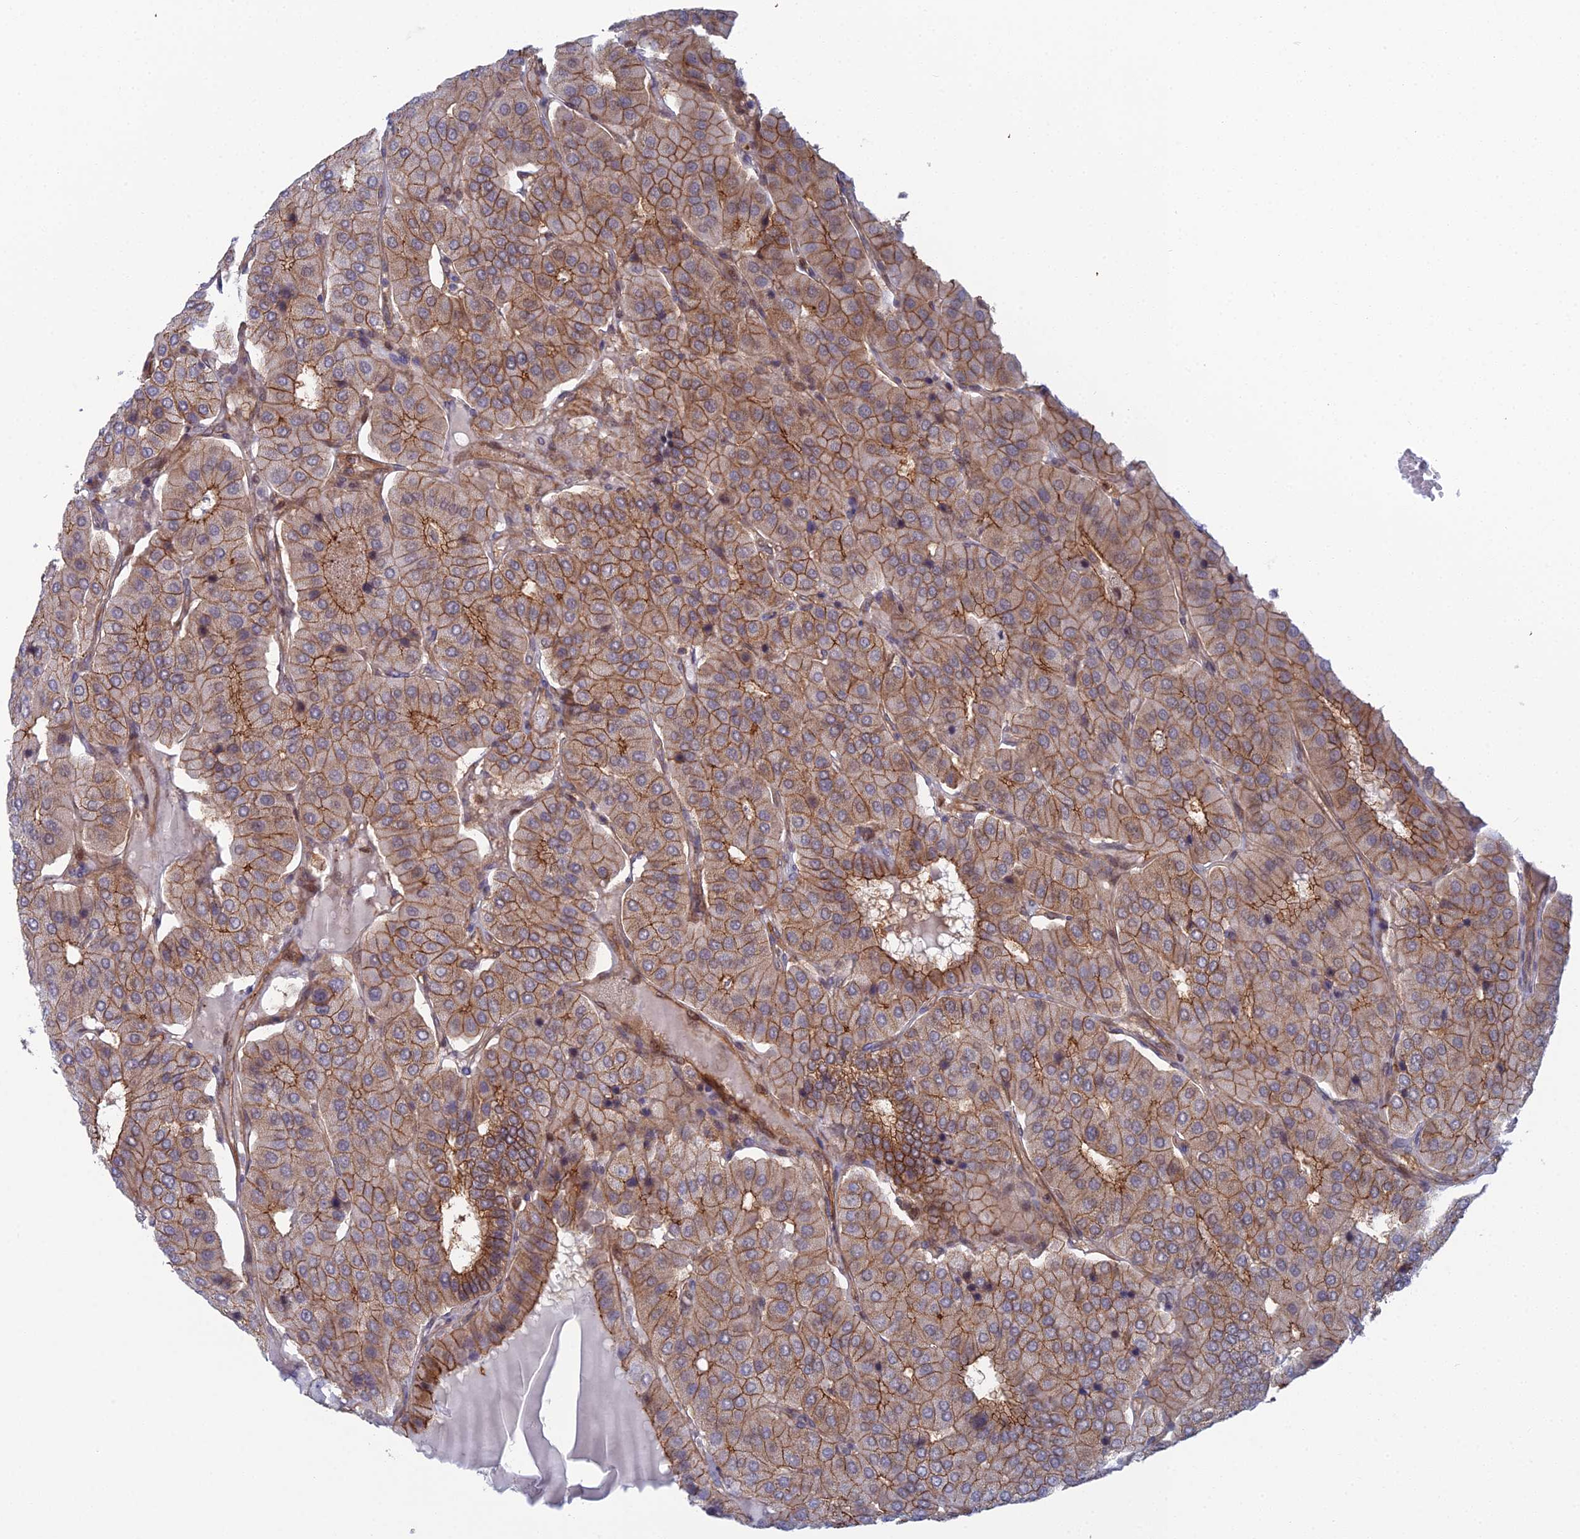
{"staining": {"intensity": "moderate", "quantity": ">75%", "location": "cytoplasmic/membranous"}, "tissue": "parathyroid gland", "cell_type": "Glandular cells", "image_type": "normal", "snomed": [{"axis": "morphology", "description": "Normal tissue, NOS"}, {"axis": "morphology", "description": "Adenoma, NOS"}, {"axis": "topography", "description": "Parathyroid gland"}], "caption": "About >75% of glandular cells in normal human parathyroid gland show moderate cytoplasmic/membranous protein positivity as visualized by brown immunohistochemical staining.", "gene": "ABHD1", "patient": {"sex": "female", "age": 86}}